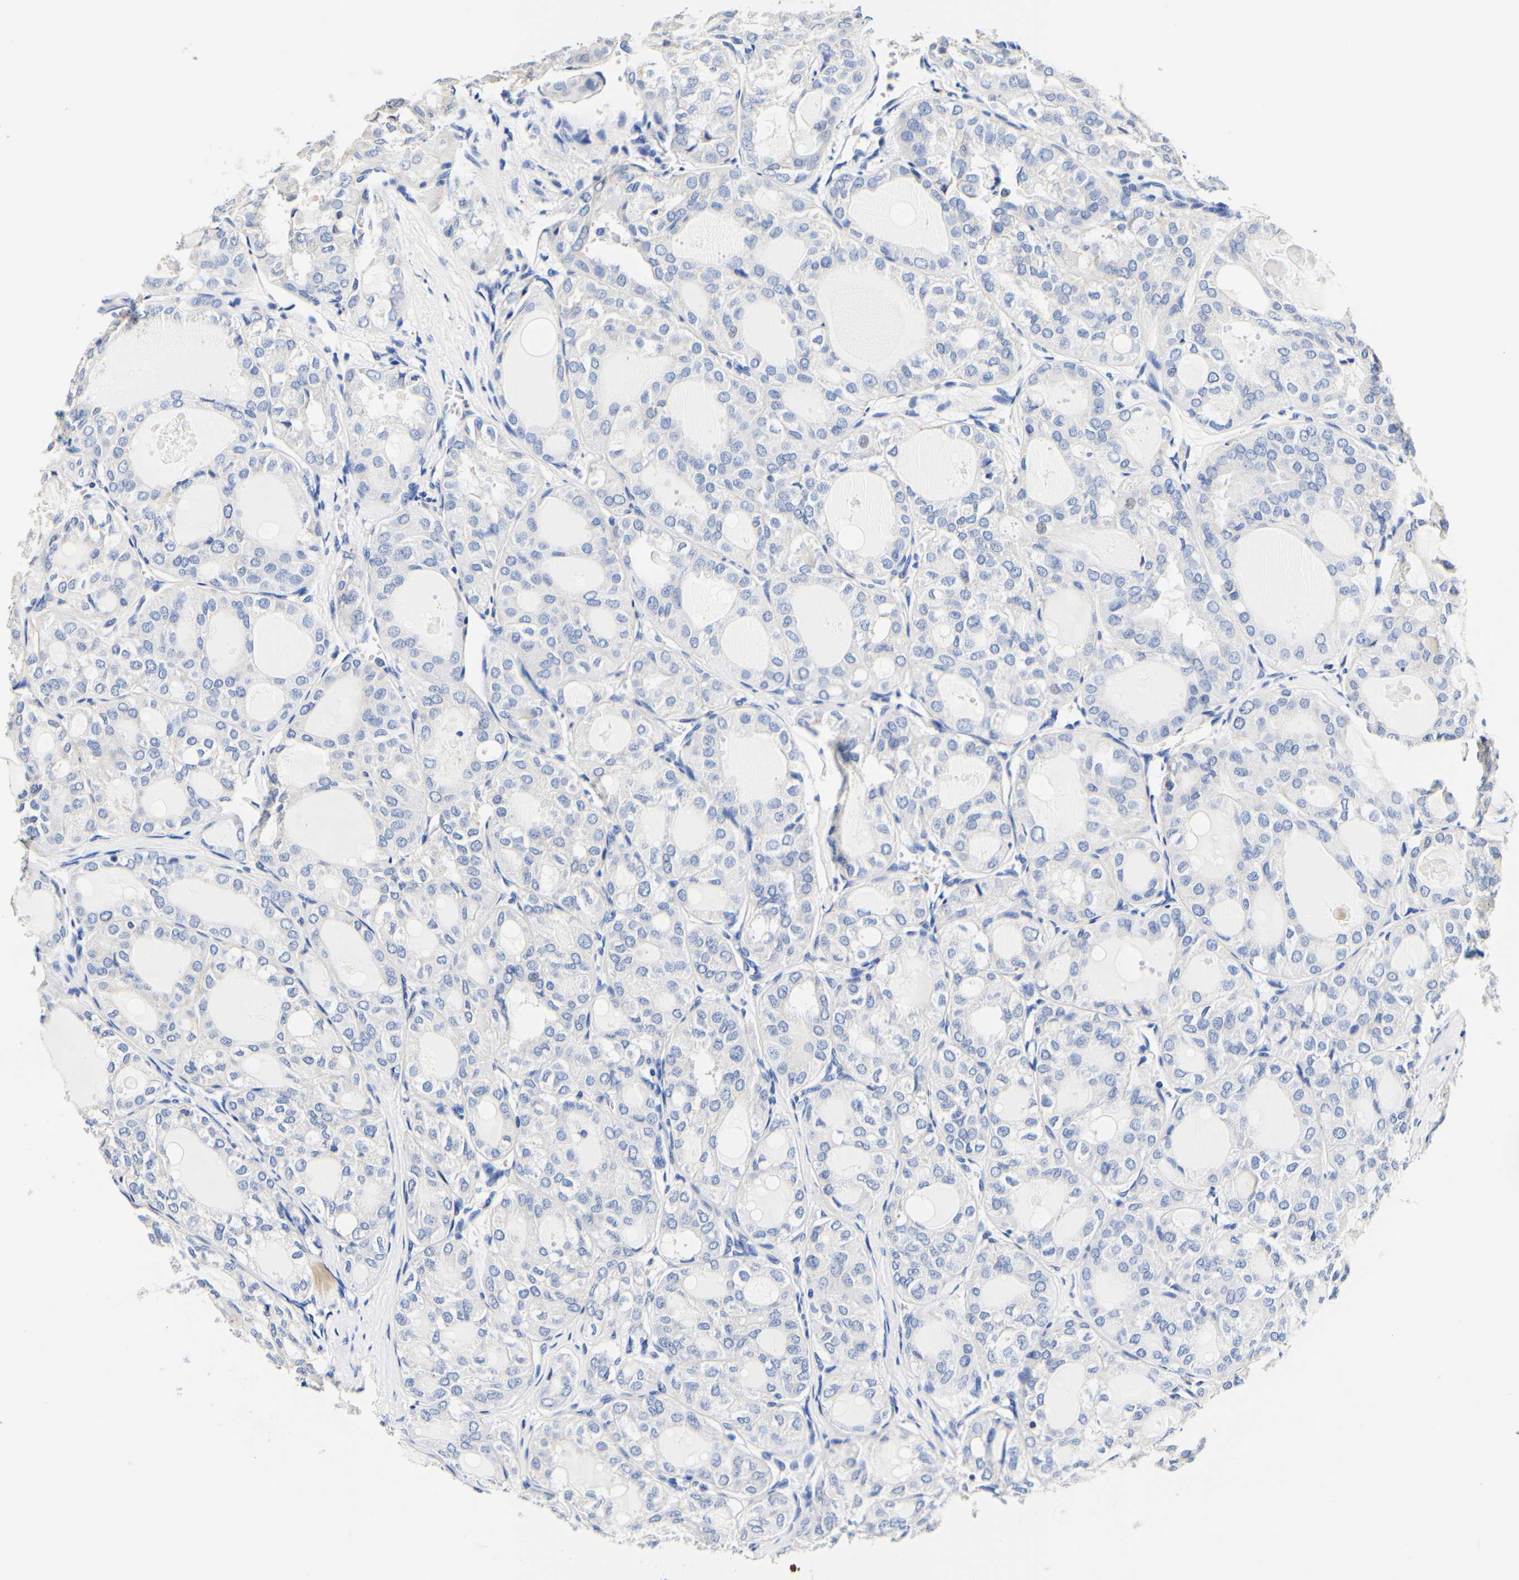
{"staining": {"intensity": "moderate", "quantity": "<25%", "location": "cytoplasmic/membranous"}, "tissue": "thyroid cancer", "cell_type": "Tumor cells", "image_type": "cancer", "snomed": [{"axis": "morphology", "description": "Follicular adenoma carcinoma, NOS"}, {"axis": "topography", "description": "Thyroid gland"}], "caption": "This photomicrograph displays IHC staining of follicular adenoma carcinoma (thyroid), with low moderate cytoplasmic/membranous positivity in about <25% of tumor cells.", "gene": "CAMK4", "patient": {"sex": "male", "age": 75}}